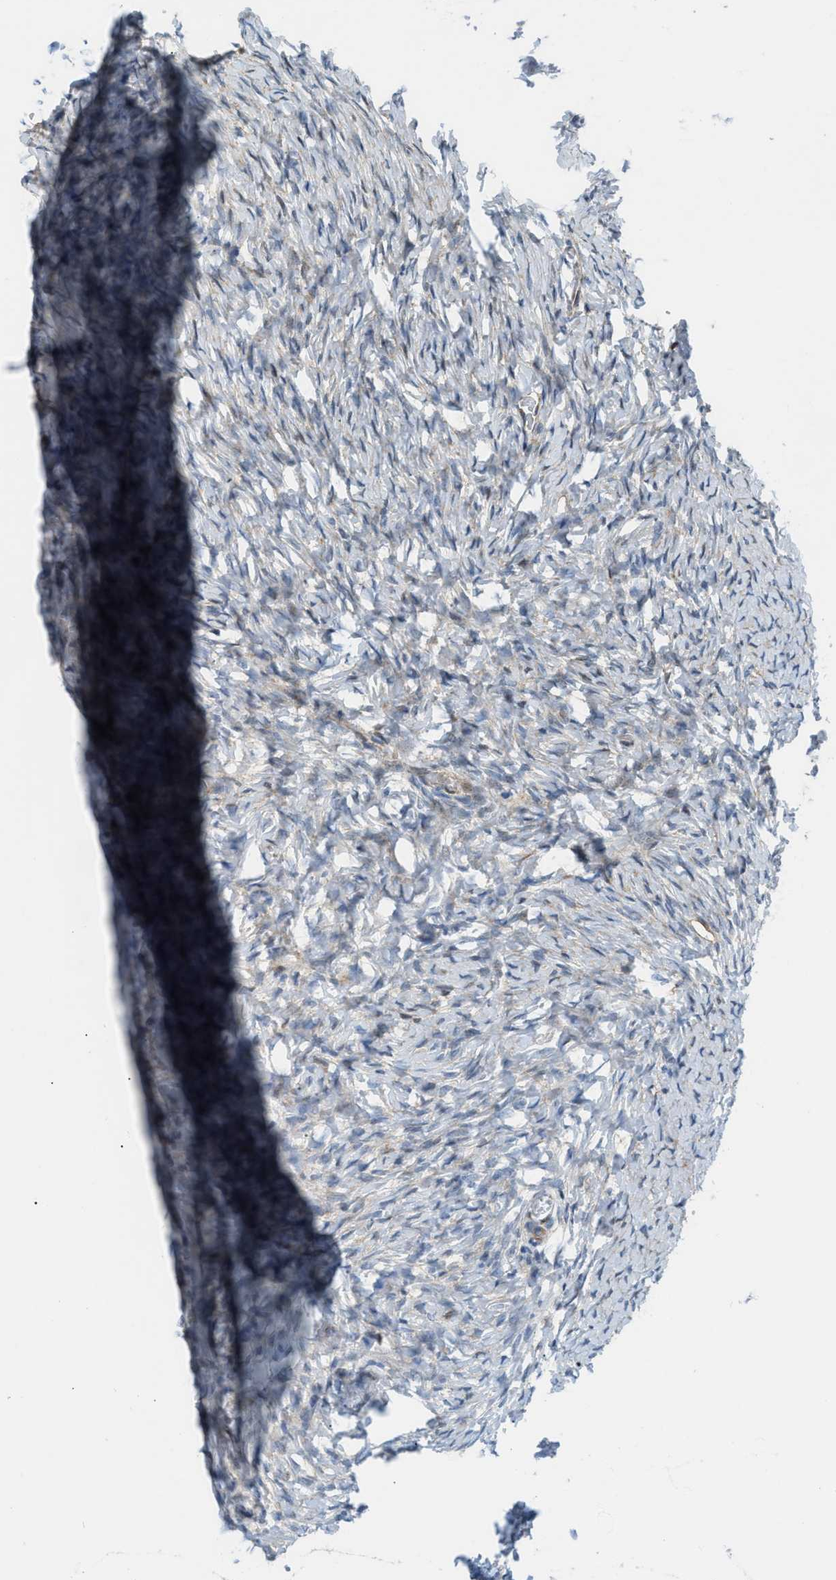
{"staining": {"intensity": "moderate", "quantity": ">75%", "location": "cytoplasmic/membranous"}, "tissue": "ovary", "cell_type": "Follicle cells", "image_type": "normal", "snomed": [{"axis": "morphology", "description": "Normal tissue, NOS"}, {"axis": "topography", "description": "Ovary"}], "caption": "Immunohistochemical staining of normal ovary exhibits >75% levels of moderate cytoplasmic/membranous protein staining in approximately >75% of follicle cells.", "gene": "YWHAE", "patient": {"sex": "female", "age": 27}}